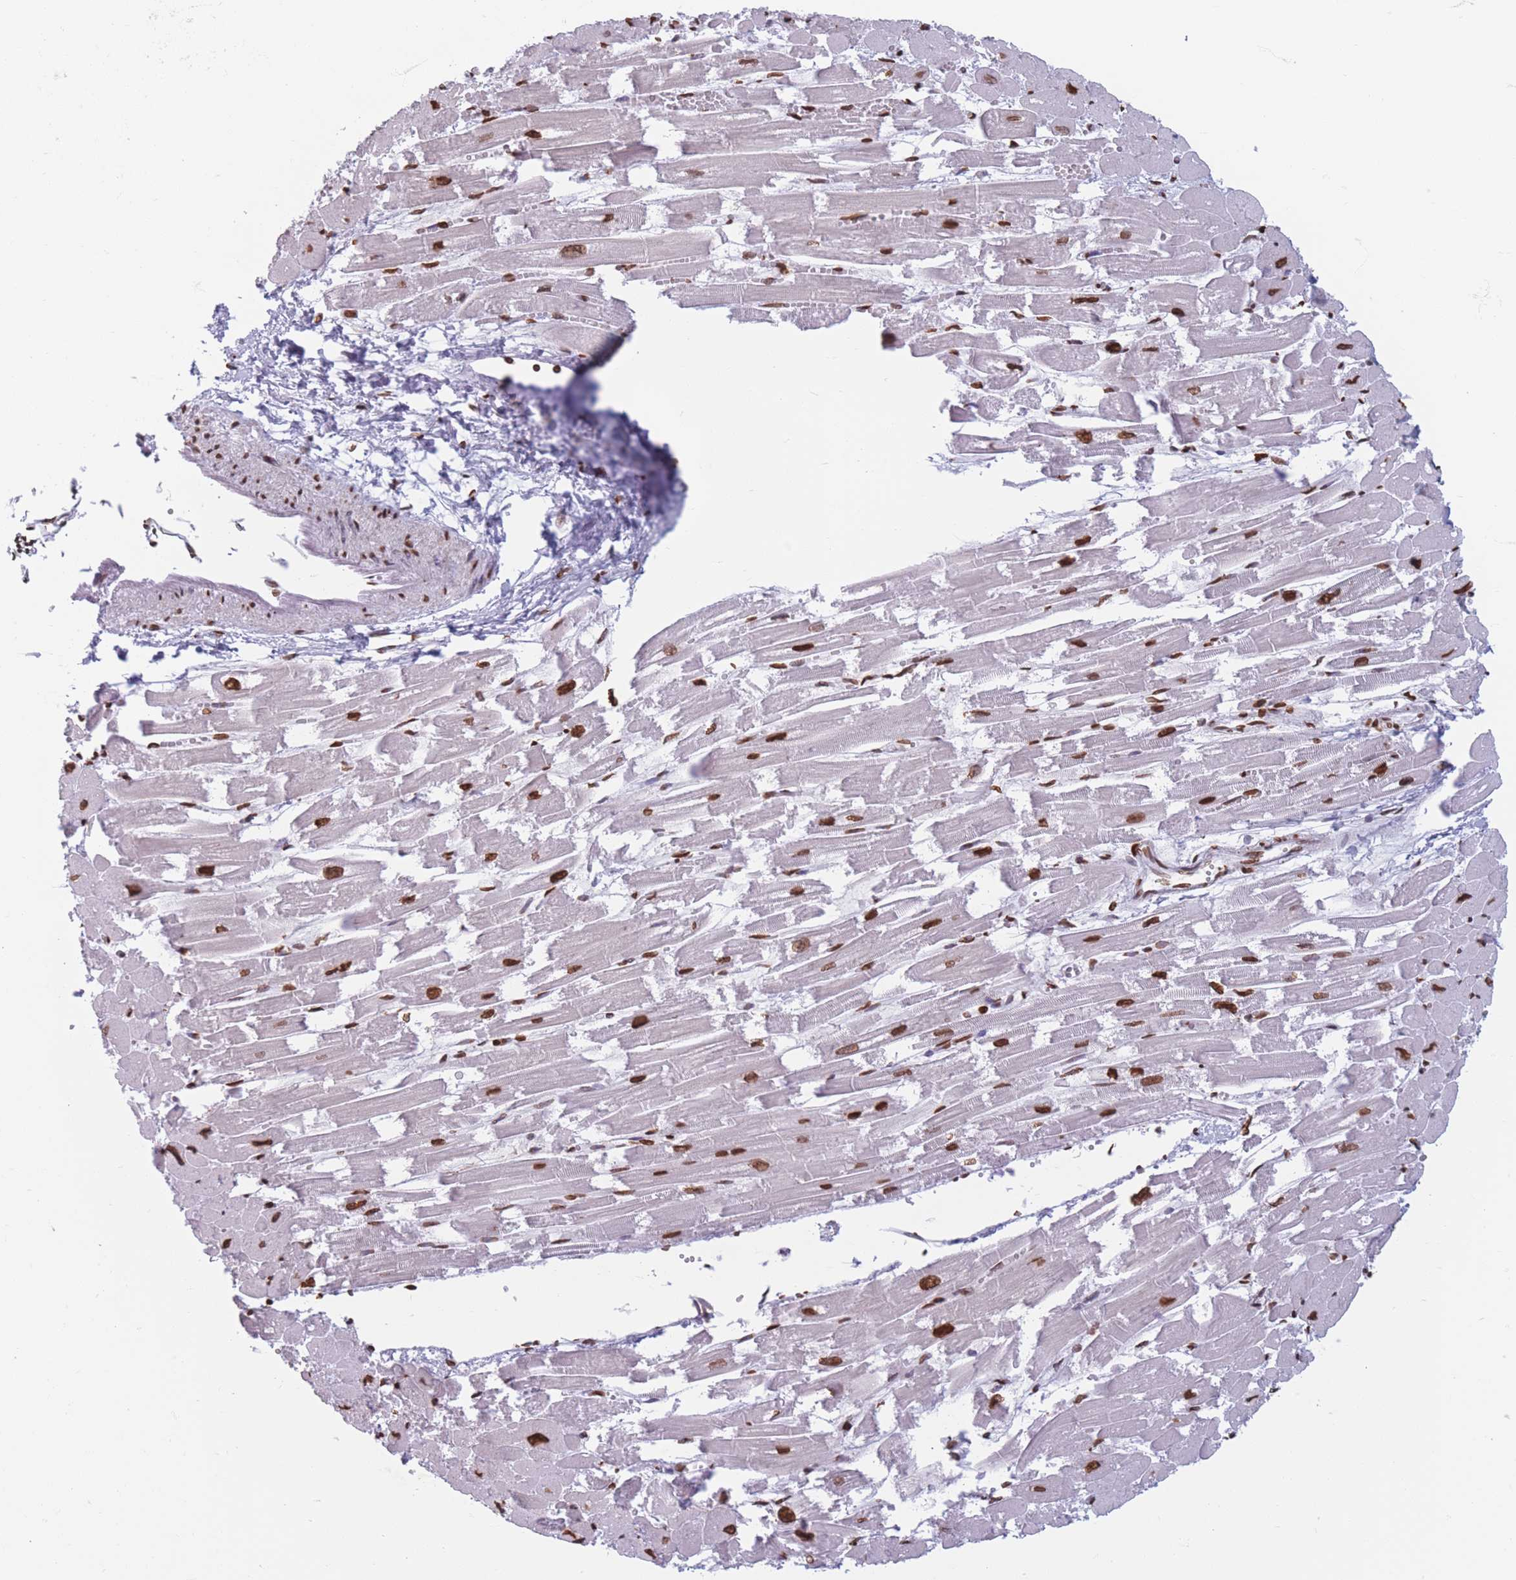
{"staining": {"intensity": "strong", "quantity": ">75%", "location": "nuclear"}, "tissue": "heart muscle", "cell_type": "Cardiomyocytes", "image_type": "normal", "snomed": [{"axis": "morphology", "description": "Normal tissue, NOS"}, {"axis": "topography", "description": "Heart"}], "caption": "Protein analysis of unremarkable heart muscle exhibits strong nuclear positivity in about >75% of cardiomyocytes.", "gene": "RYK", "patient": {"sex": "male", "age": 54}}